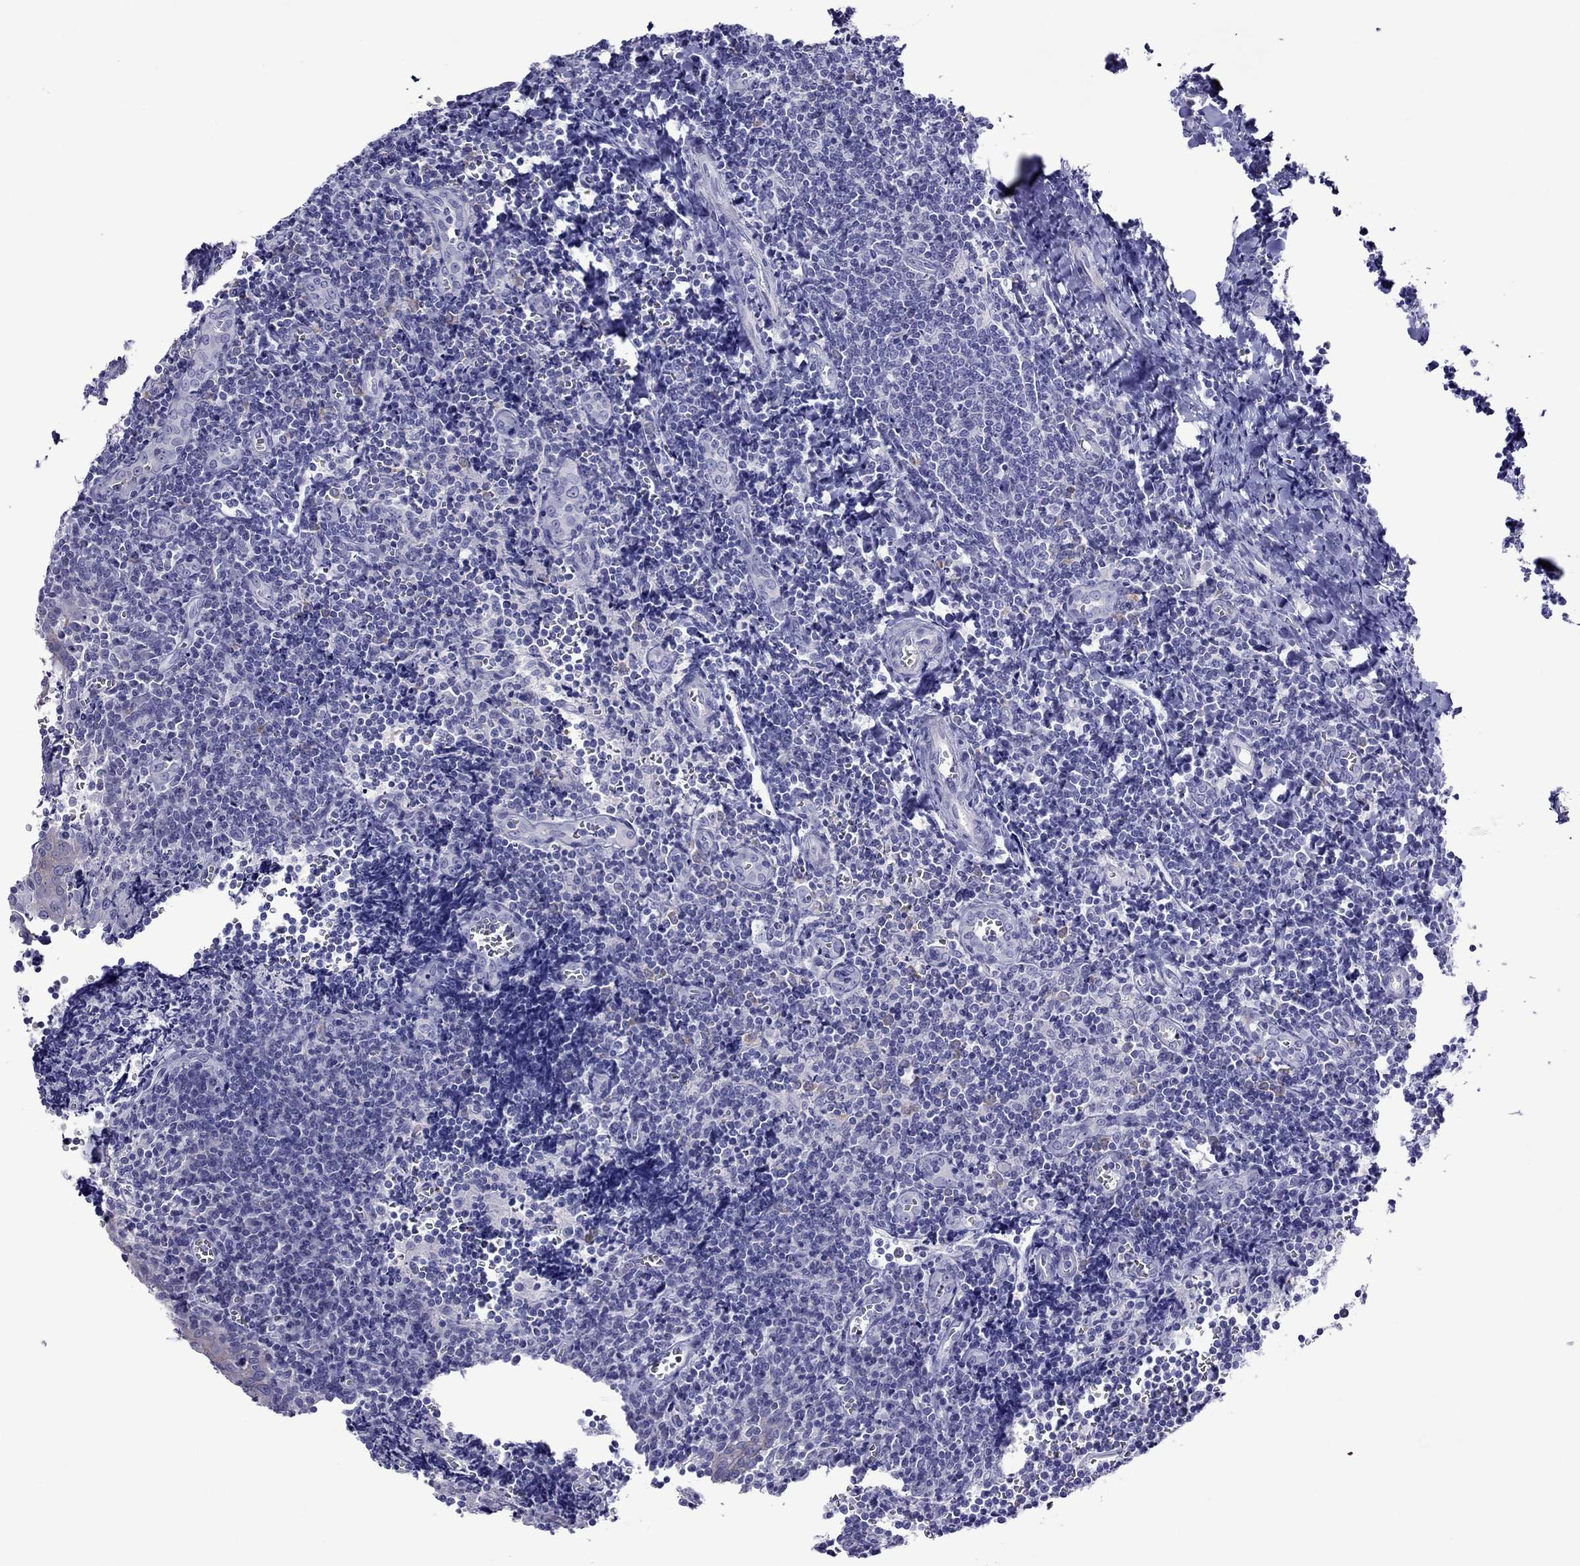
{"staining": {"intensity": "negative", "quantity": "none", "location": "none"}, "tissue": "tonsil", "cell_type": "Germinal center cells", "image_type": "normal", "snomed": [{"axis": "morphology", "description": "Normal tissue, NOS"}, {"axis": "morphology", "description": "Inflammation, NOS"}, {"axis": "topography", "description": "Tonsil"}], "caption": "DAB (3,3'-diaminobenzidine) immunohistochemical staining of unremarkable tonsil reveals no significant positivity in germinal center cells.", "gene": "PCDHA6", "patient": {"sex": "female", "age": 31}}